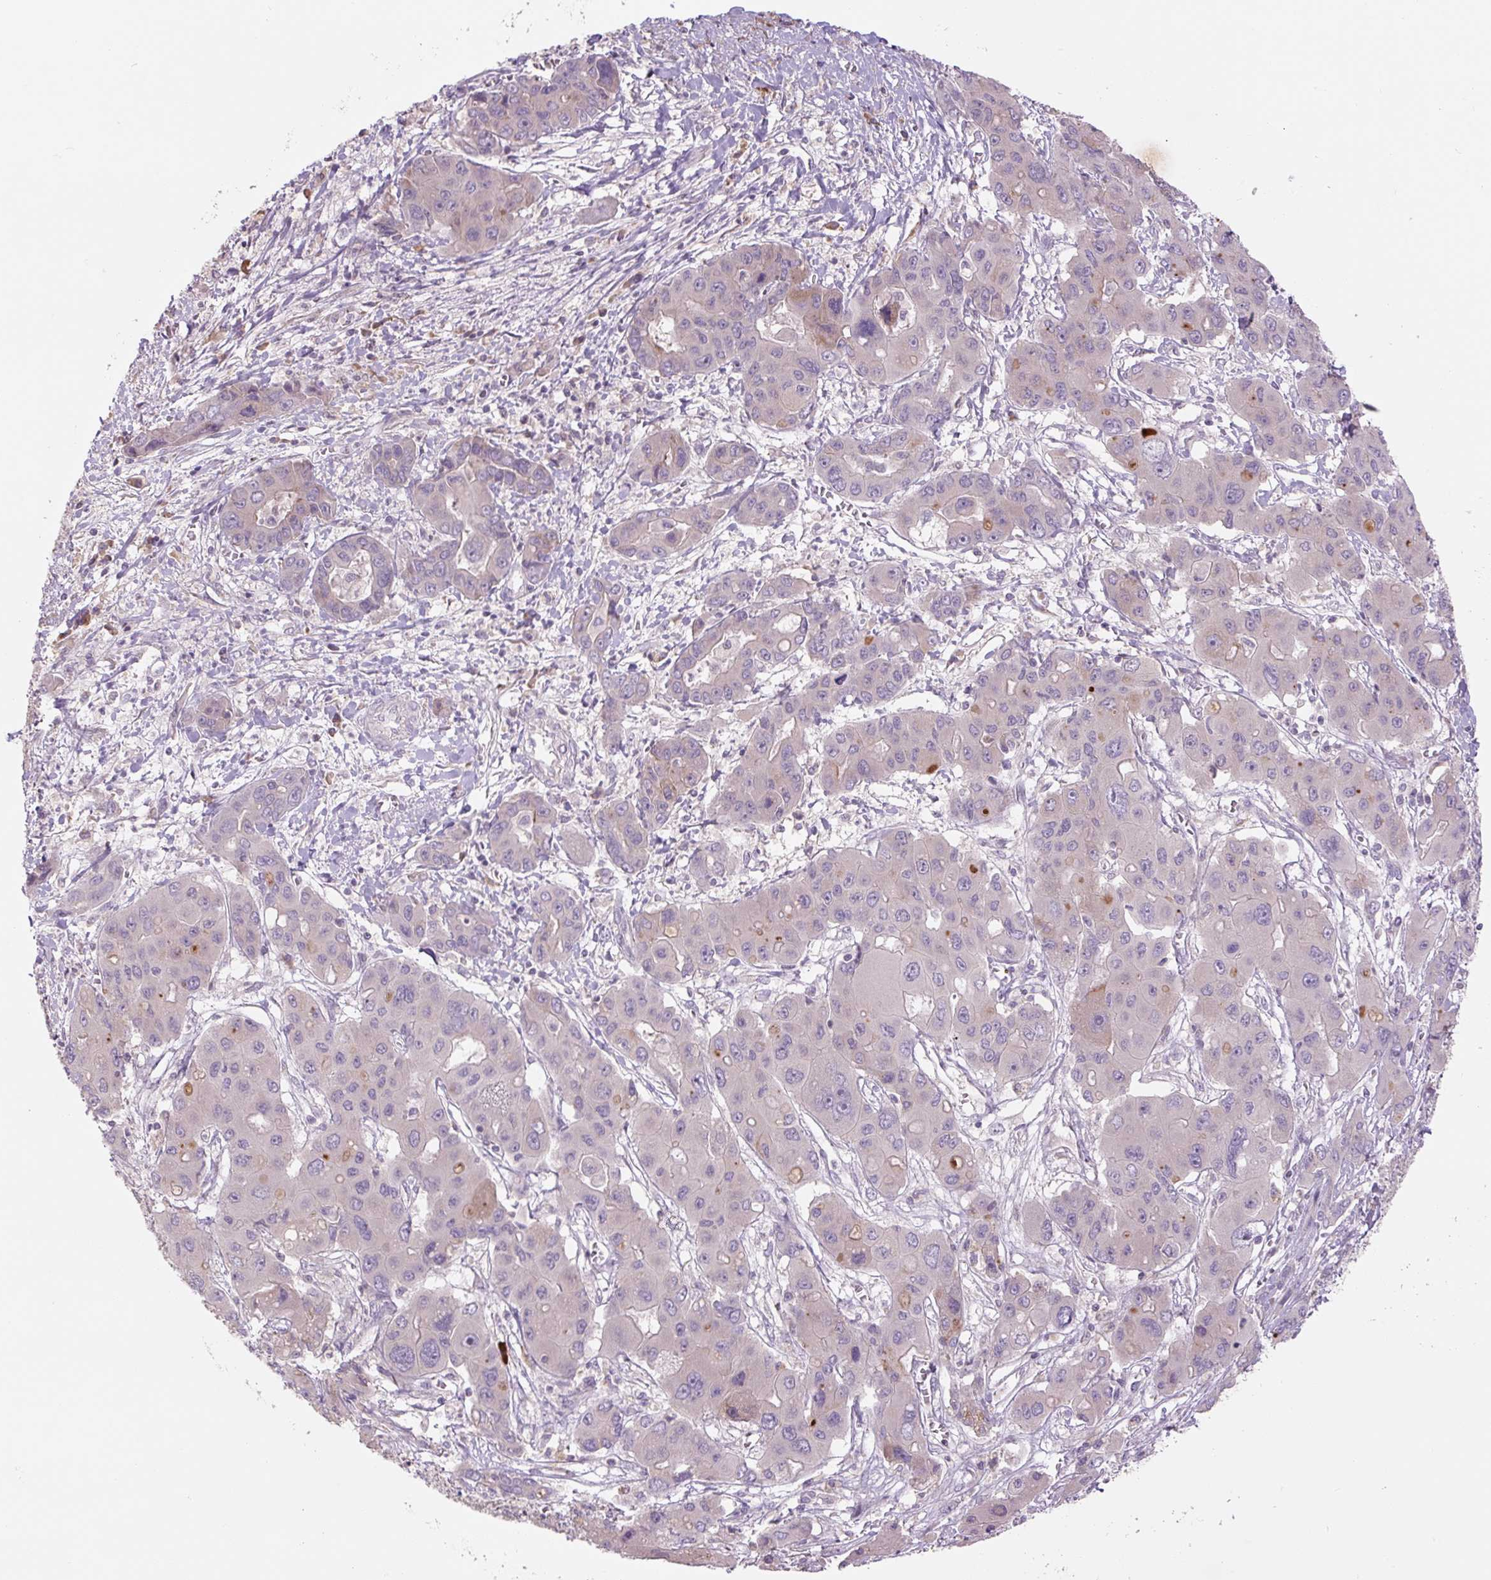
{"staining": {"intensity": "moderate", "quantity": "<25%", "location": "cytoplasmic/membranous"}, "tissue": "liver cancer", "cell_type": "Tumor cells", "image_type": "cancer", "snomed": [{"axis": "morphology", "description": "Cholangiocarcinoma"}, {"axis": "topography", "description": "Liver"}], "caption": "Moderate cytoplasmic/membranous protein staining is identified in approximately <25% of tumor cells in liver cholangiocarcinoma. The protein of interest is shown in brown color, while the nuclei are stained blue.", "gene": "TMEM100", "patient": {"sex": "male", "age": 67}}